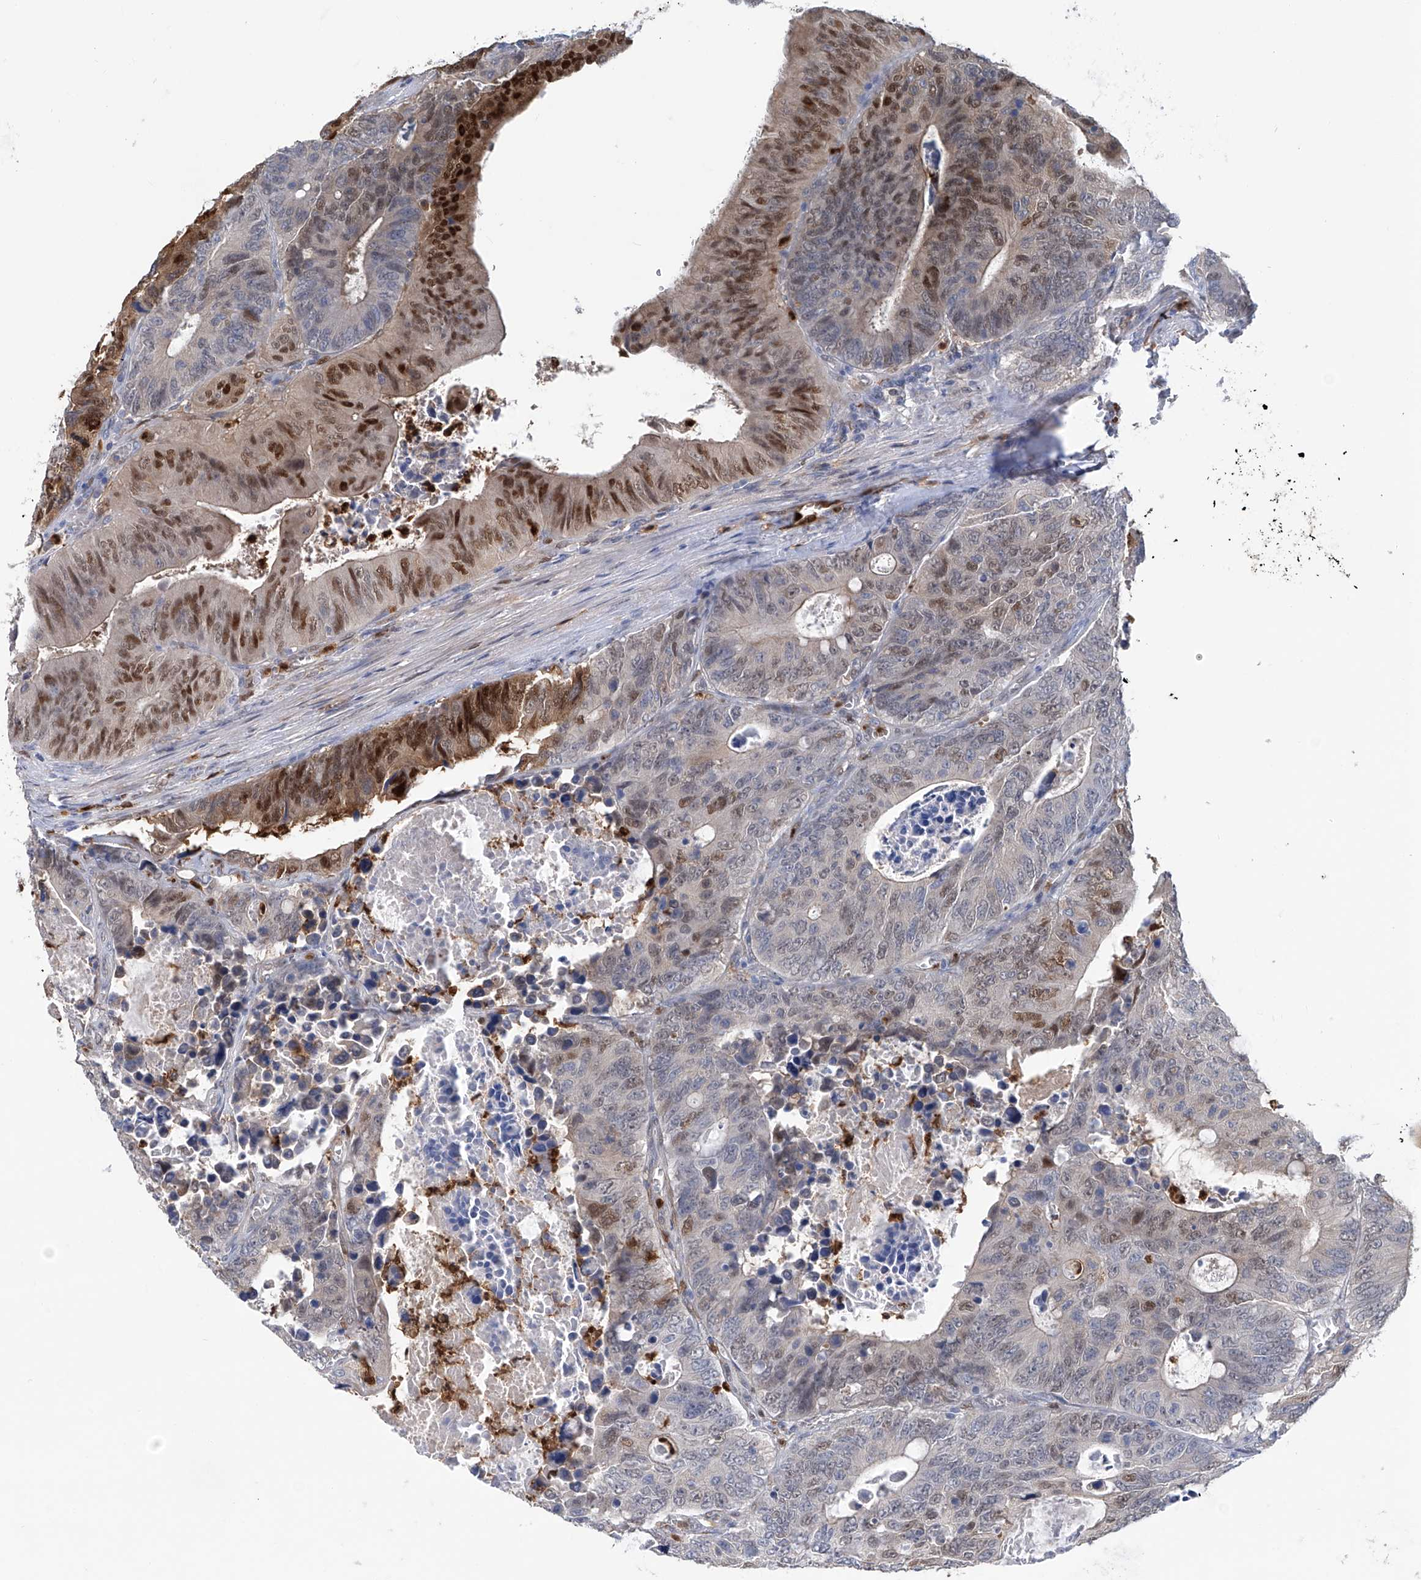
{"staining": {"intensity": "strong", "quantity": "<25%", "location": "nuclear"}, "tissue": "colorectal cancer", "cell_type": "Tumor cells", "image_type": "cancer", "snomed": [{"axis": "morphology", "description": "Adenocarcinoma, NOS"}, {"axis": "topography", "description": "Colon"}], "caption": "Immunohistochemical staining of colorectal cancer shows medium levels of strong nuclear positivity in about <25% of tumor cells.", "gene": "PHF20", "patient": {"sex": "male", "age": 87}}